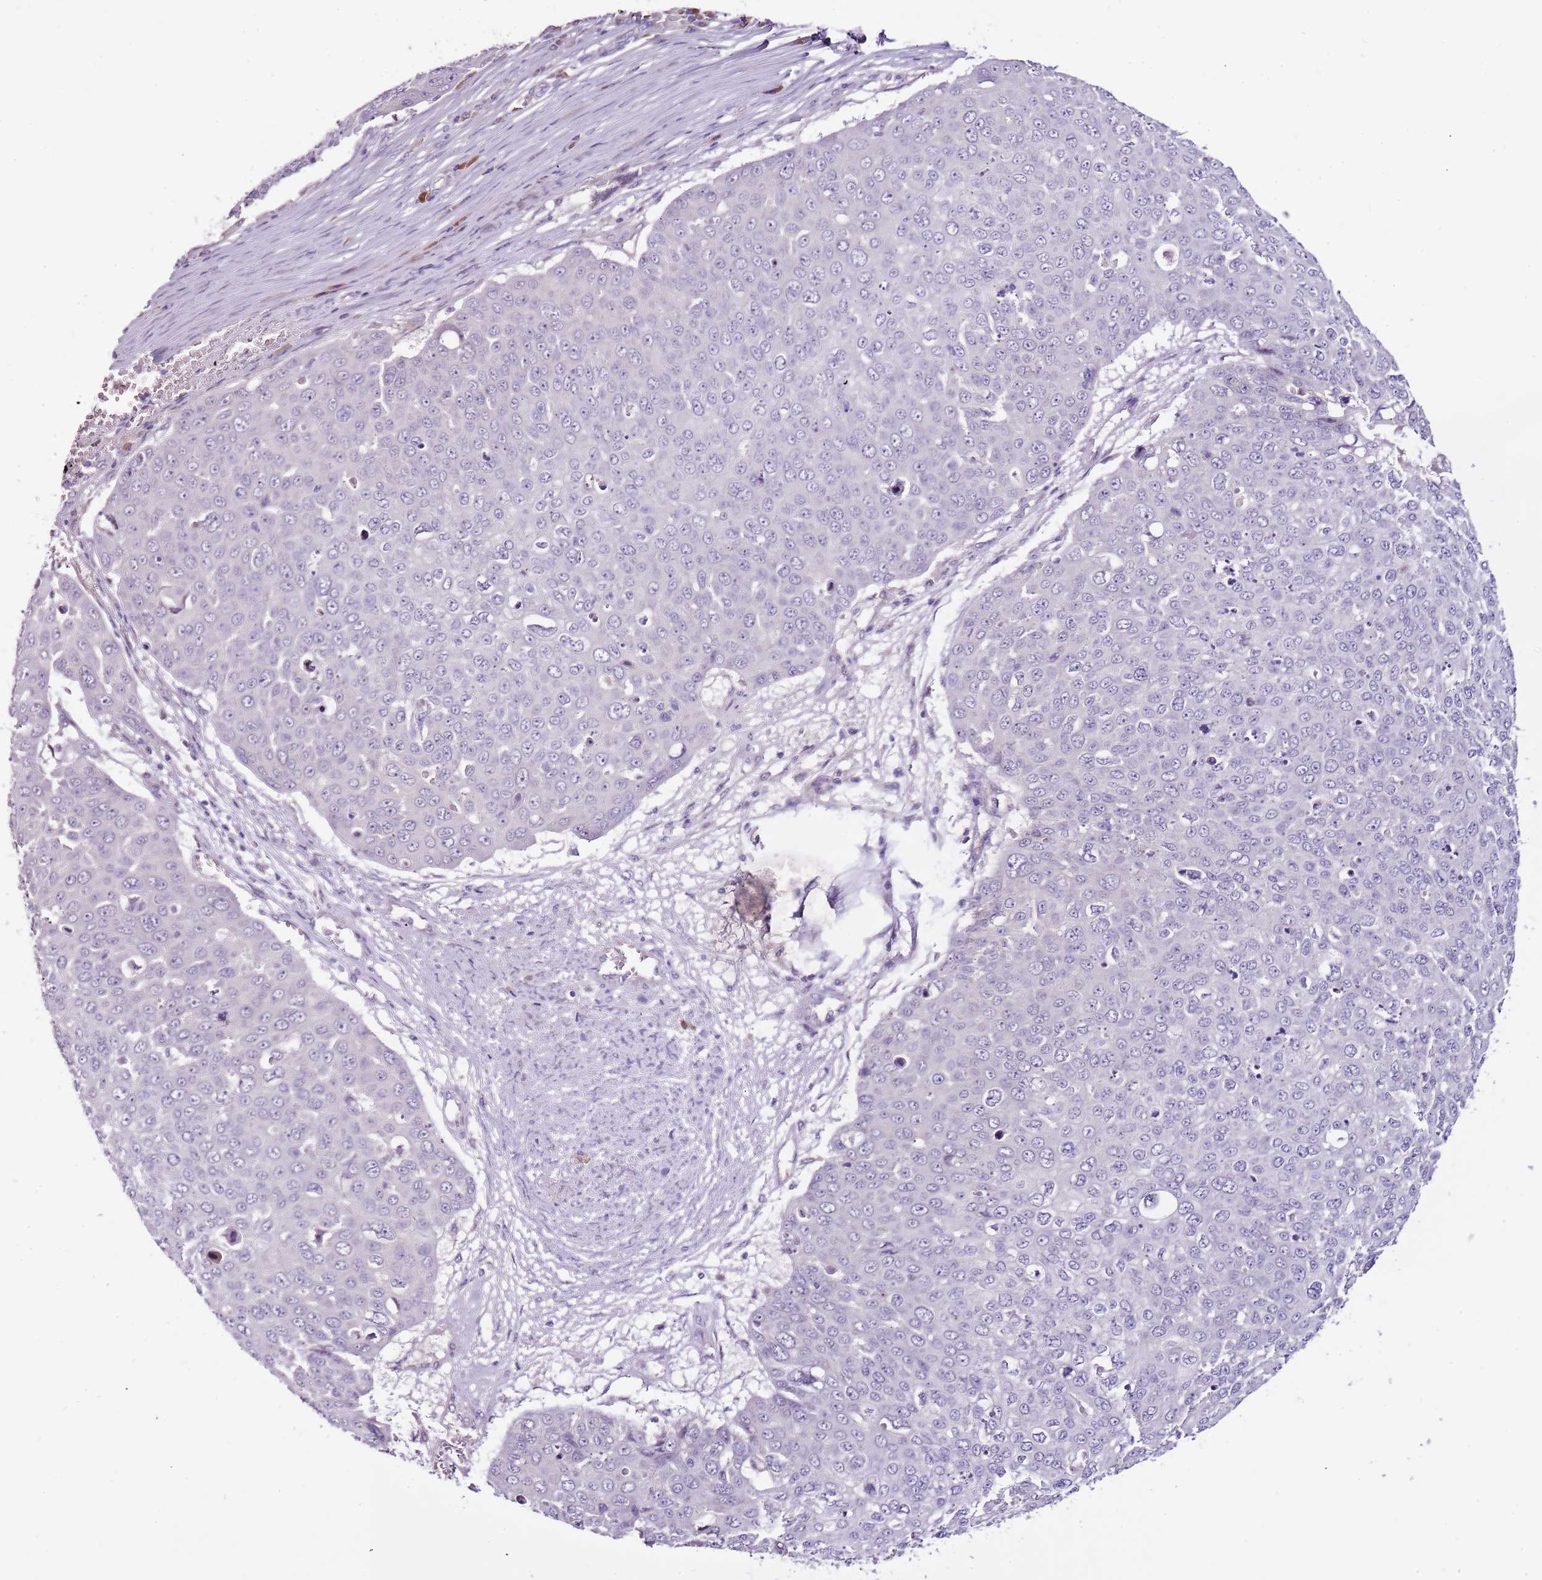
{"staining": {"intensity": "negative", "quantity": "none", "location": "none"}, "tissue": "skin cancer", "cell_type": "Tumor cells", "image_type": "cancer", "snomed": [{"axis": "morphology", "description": "Squamous cell carcinoma, NOS"}, {"axis": "topography", "description": "Skin"}], "caption": "This is a micrograph of IHC staining of skin cancer, which shows no staining in tumor cells. (DAB IHC, high magnification).", "gene": "NKX2-3", "patient": {"sex": "male", "age": 71}}